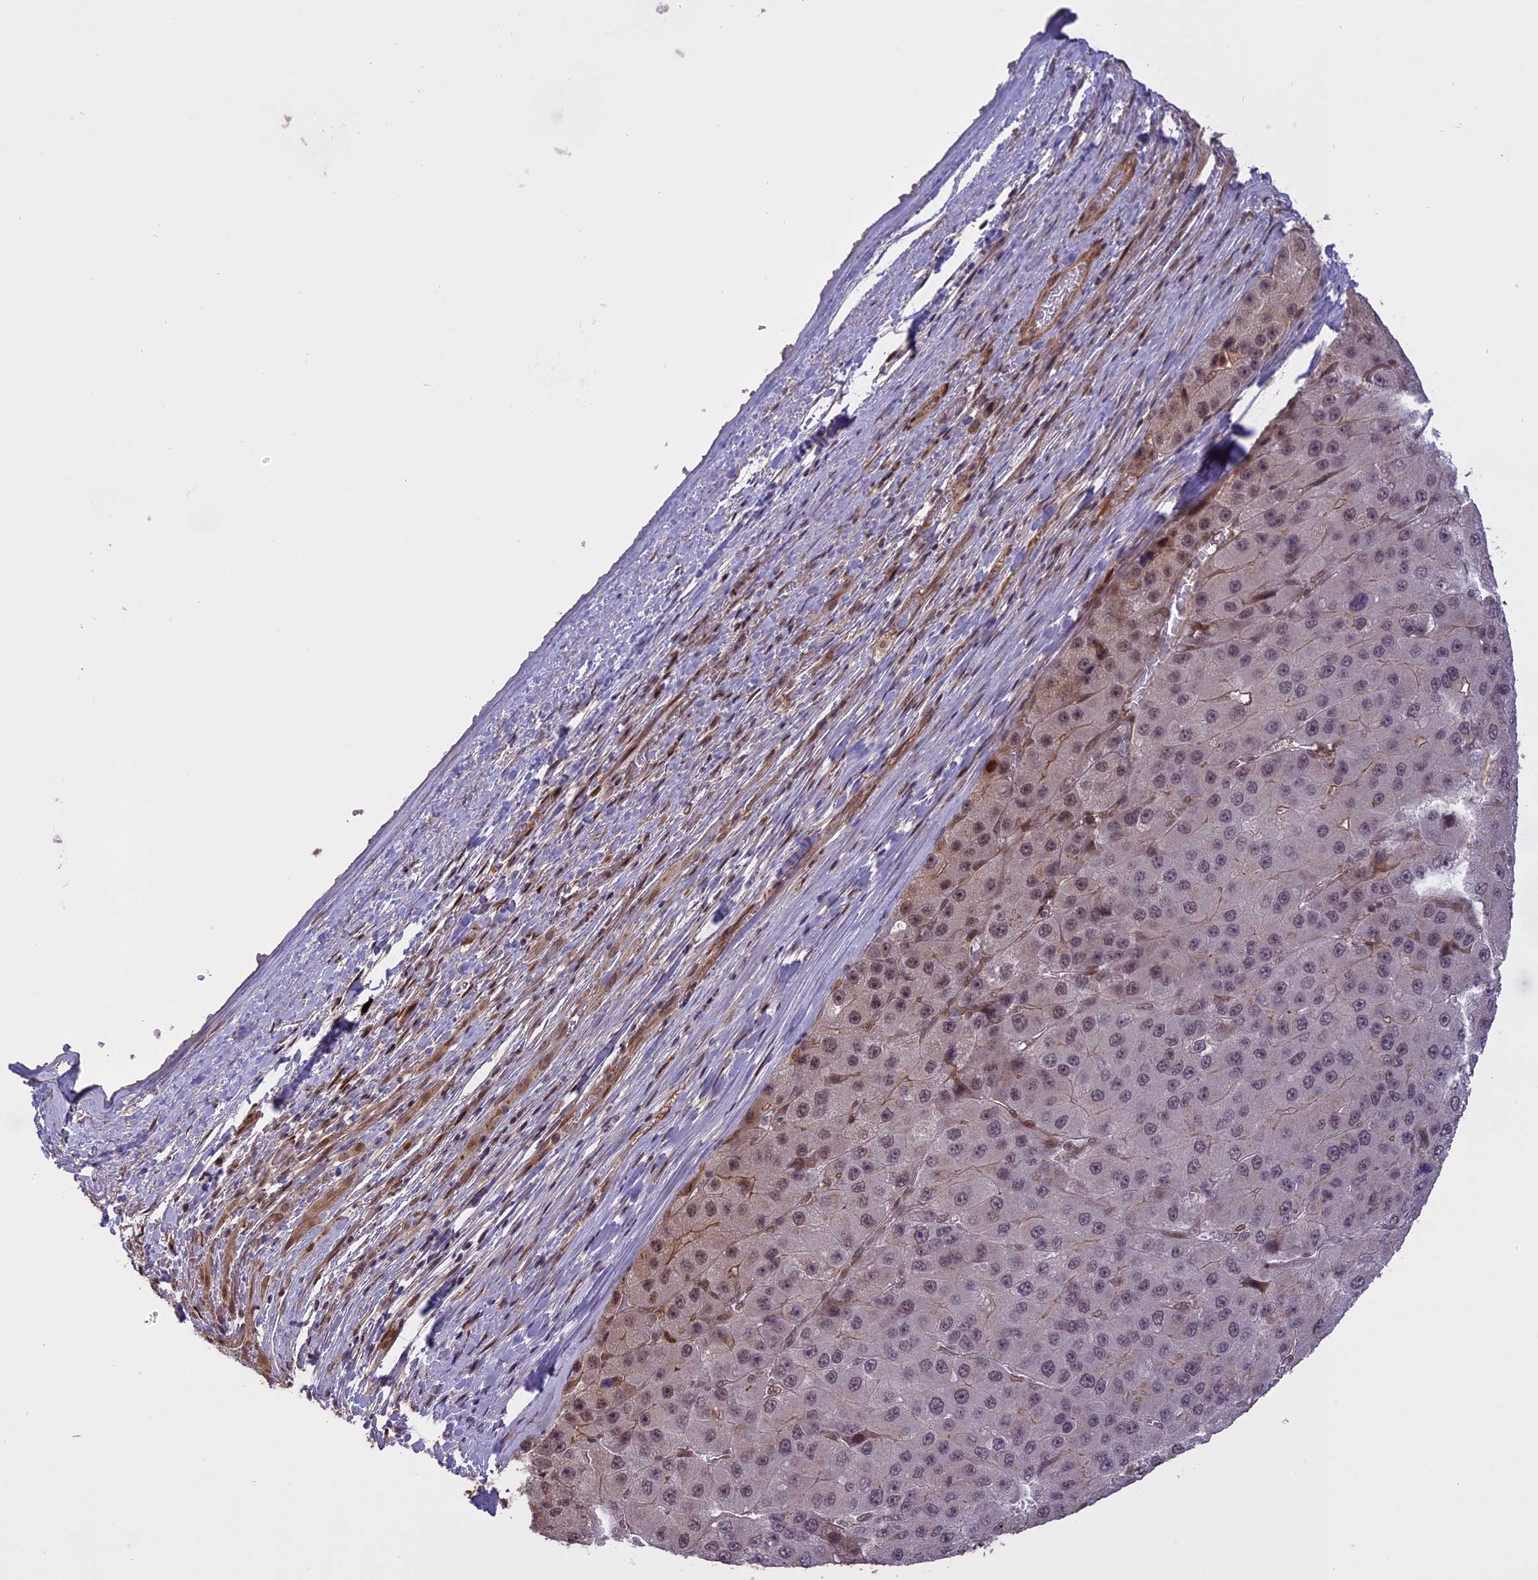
{"staining": {"intensity": "weak", "quantity": "<25%", "location": "cytoplasmic/membranous,nuclear"}, "tissue": "liver cancer", "cell_type": "Tumor cells", "image_type": "cancer", "snomed": [{"axis": "morphology", "description": "Carcinoma, Hepatocellular, NOS"}, {"axis": "topography", "description": "Liver"}], "caption": "Liver cancer was stained to show a protein in brown. There is no significant expression in tumor cells. (DAB (3,3'-diaminobenzidine) immunohistochemistry, high magnification).", "gene": "PRELID2", "patient": {"sex": "female", "age": 73}}